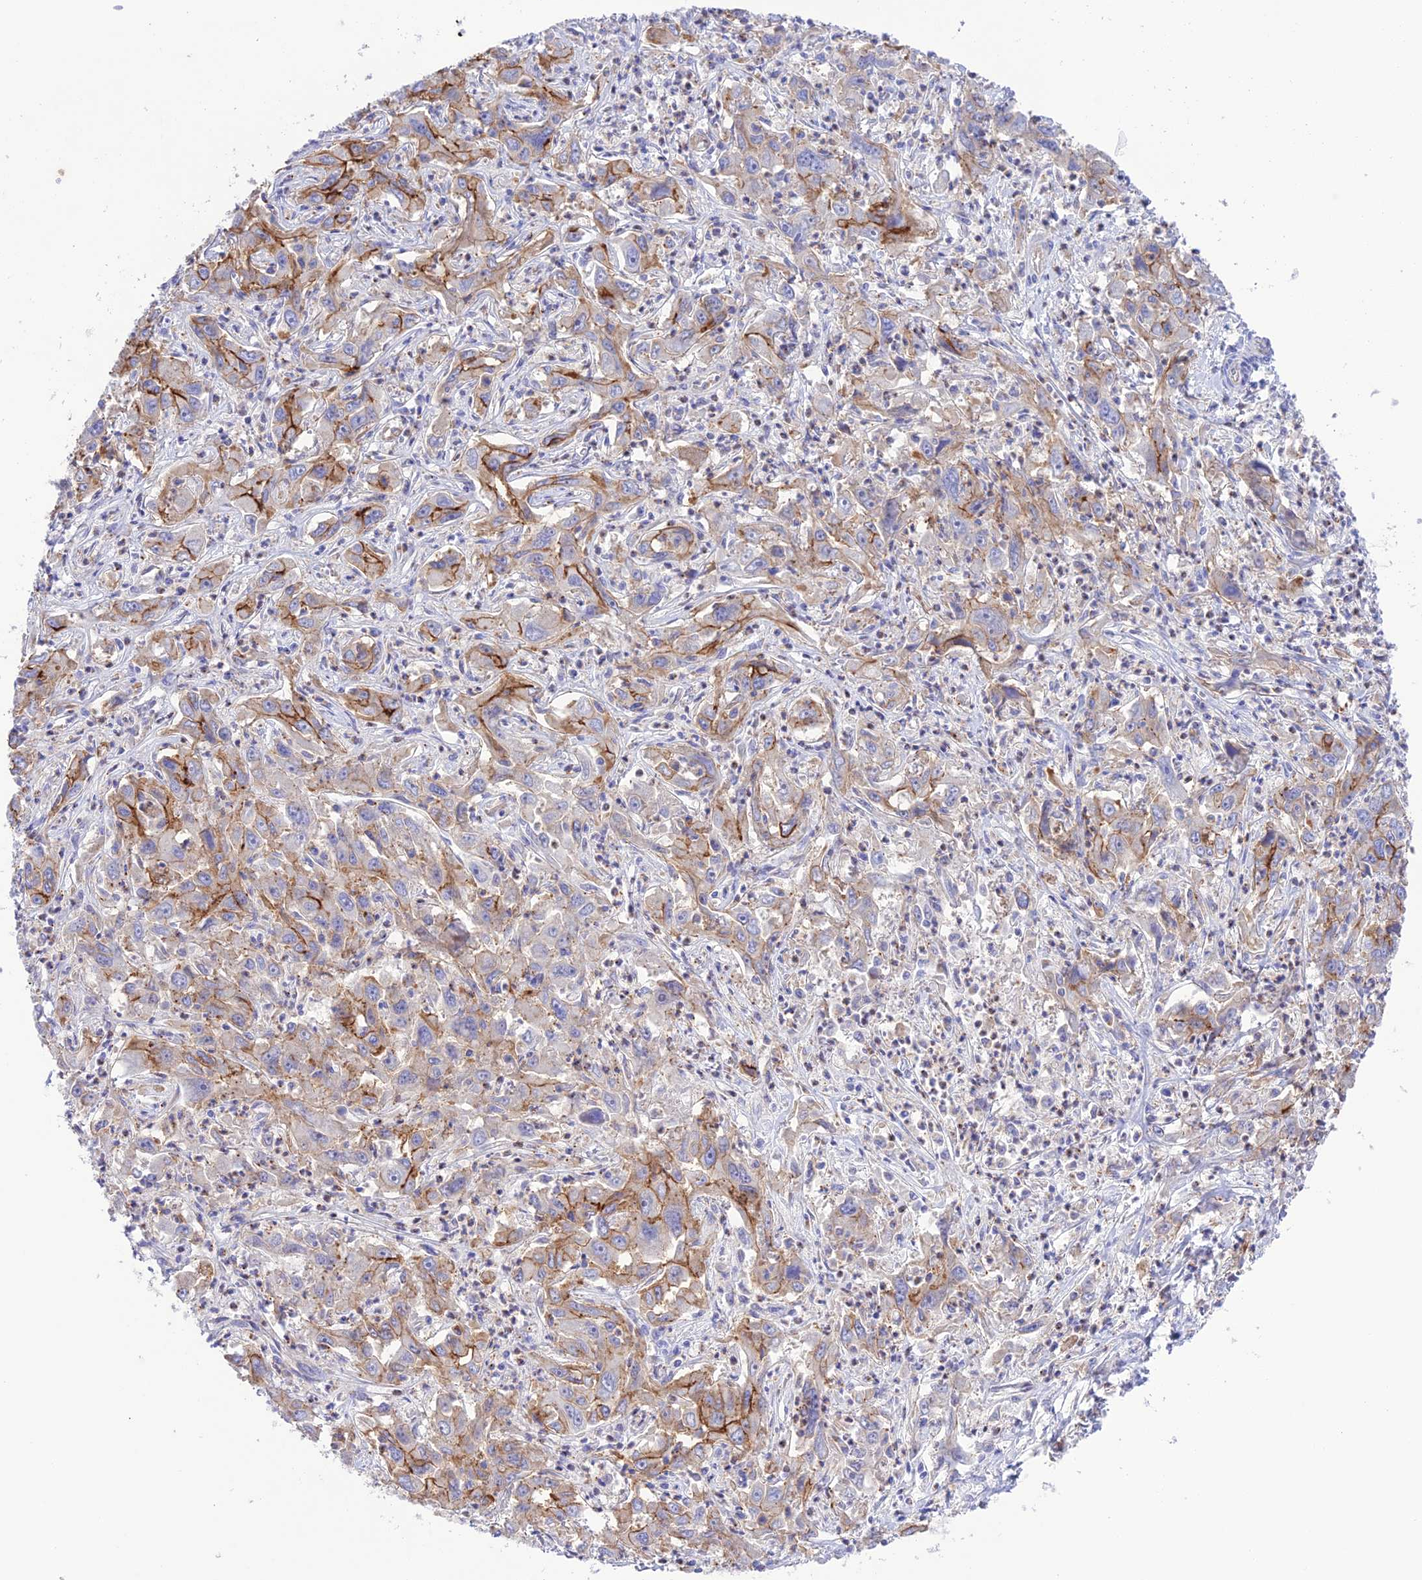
{"staining": {"intensity": "moderate", "quantity": "25%-75%", "location": "cytoplasmic/membranous"}, "tissue": "liver cancer", "cell_type": "Tumor cells", "image_type": "cancer", "snomed": [{"axis": "morphology", "description": "Carcinoma, Hepatocellular, NOS"}, {"axis": "topography", "description": "Liver"}], "caption": "Immunohistochemistry (IHC) of human hepatocellular carcinoma (liver) displays medium levels of moderate cytoplasmic/membranous positivity in about 25%-75% of tumor cells.", "gene": "CHSY3", "patient": {"sex": "male", "age": 63}}